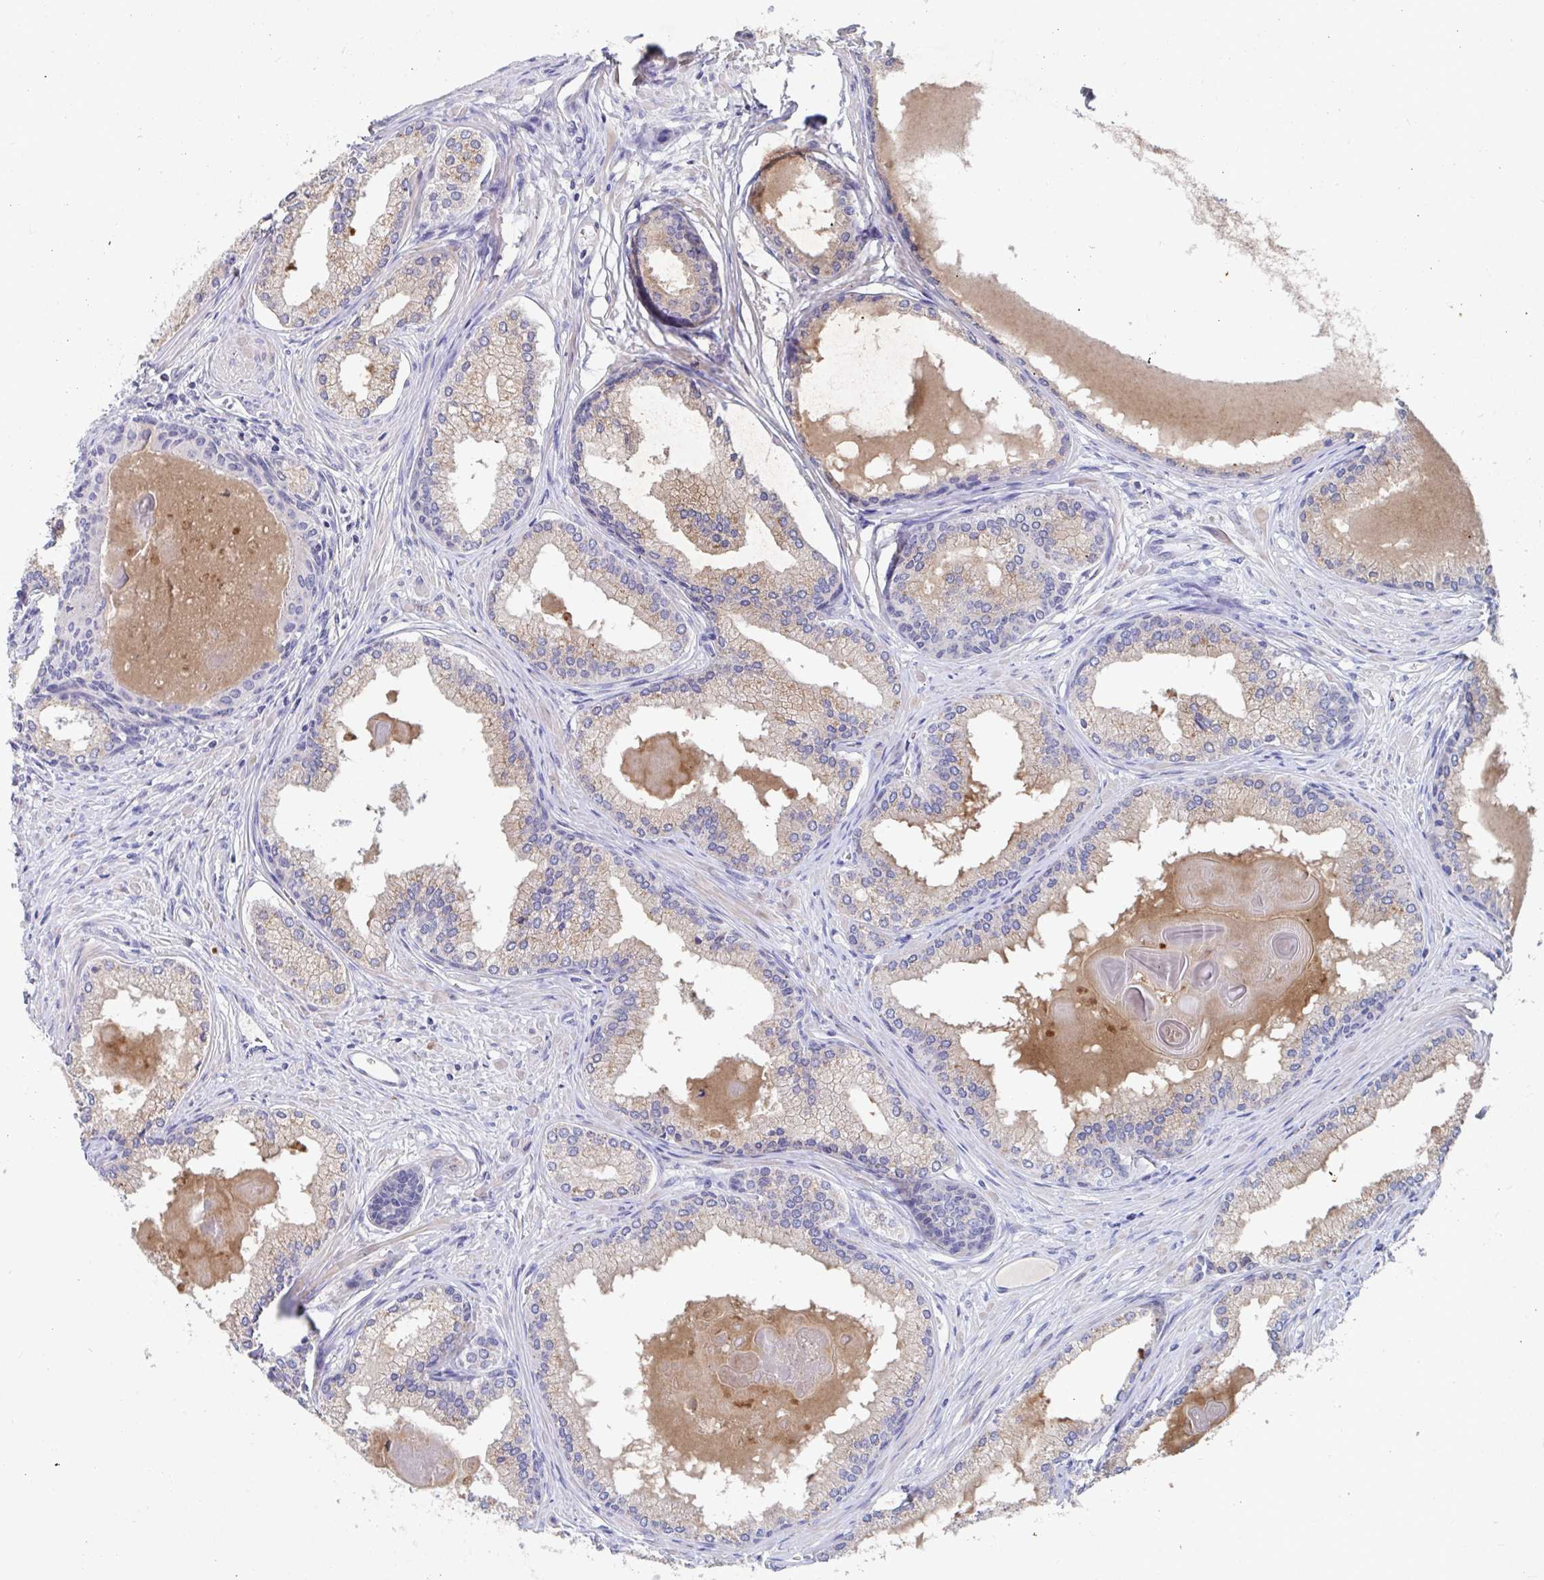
{"staining": {"intensity": "weak", "quantity": ">75%", "location": "cytoplasmic/membranous"}, "tissue": "prostate cancer", "cell_type": "Tumor cells", "image_type": "cancer", "snomed": [{"axis": "morphology", "description": "Adenocarcinoma, High grade"}, {"axis": "topography", "description": "Prostate"}], "caption": "An immunohistochemistry (IHC) photomicrograph of tumor tissue is shown. Protein staining in brown labels weak cytoplasmic/membranous positivity in prostate cancer within tumor cells.", "gene": "ZNF561", "patient": {"sex": "male", "age": 68}}